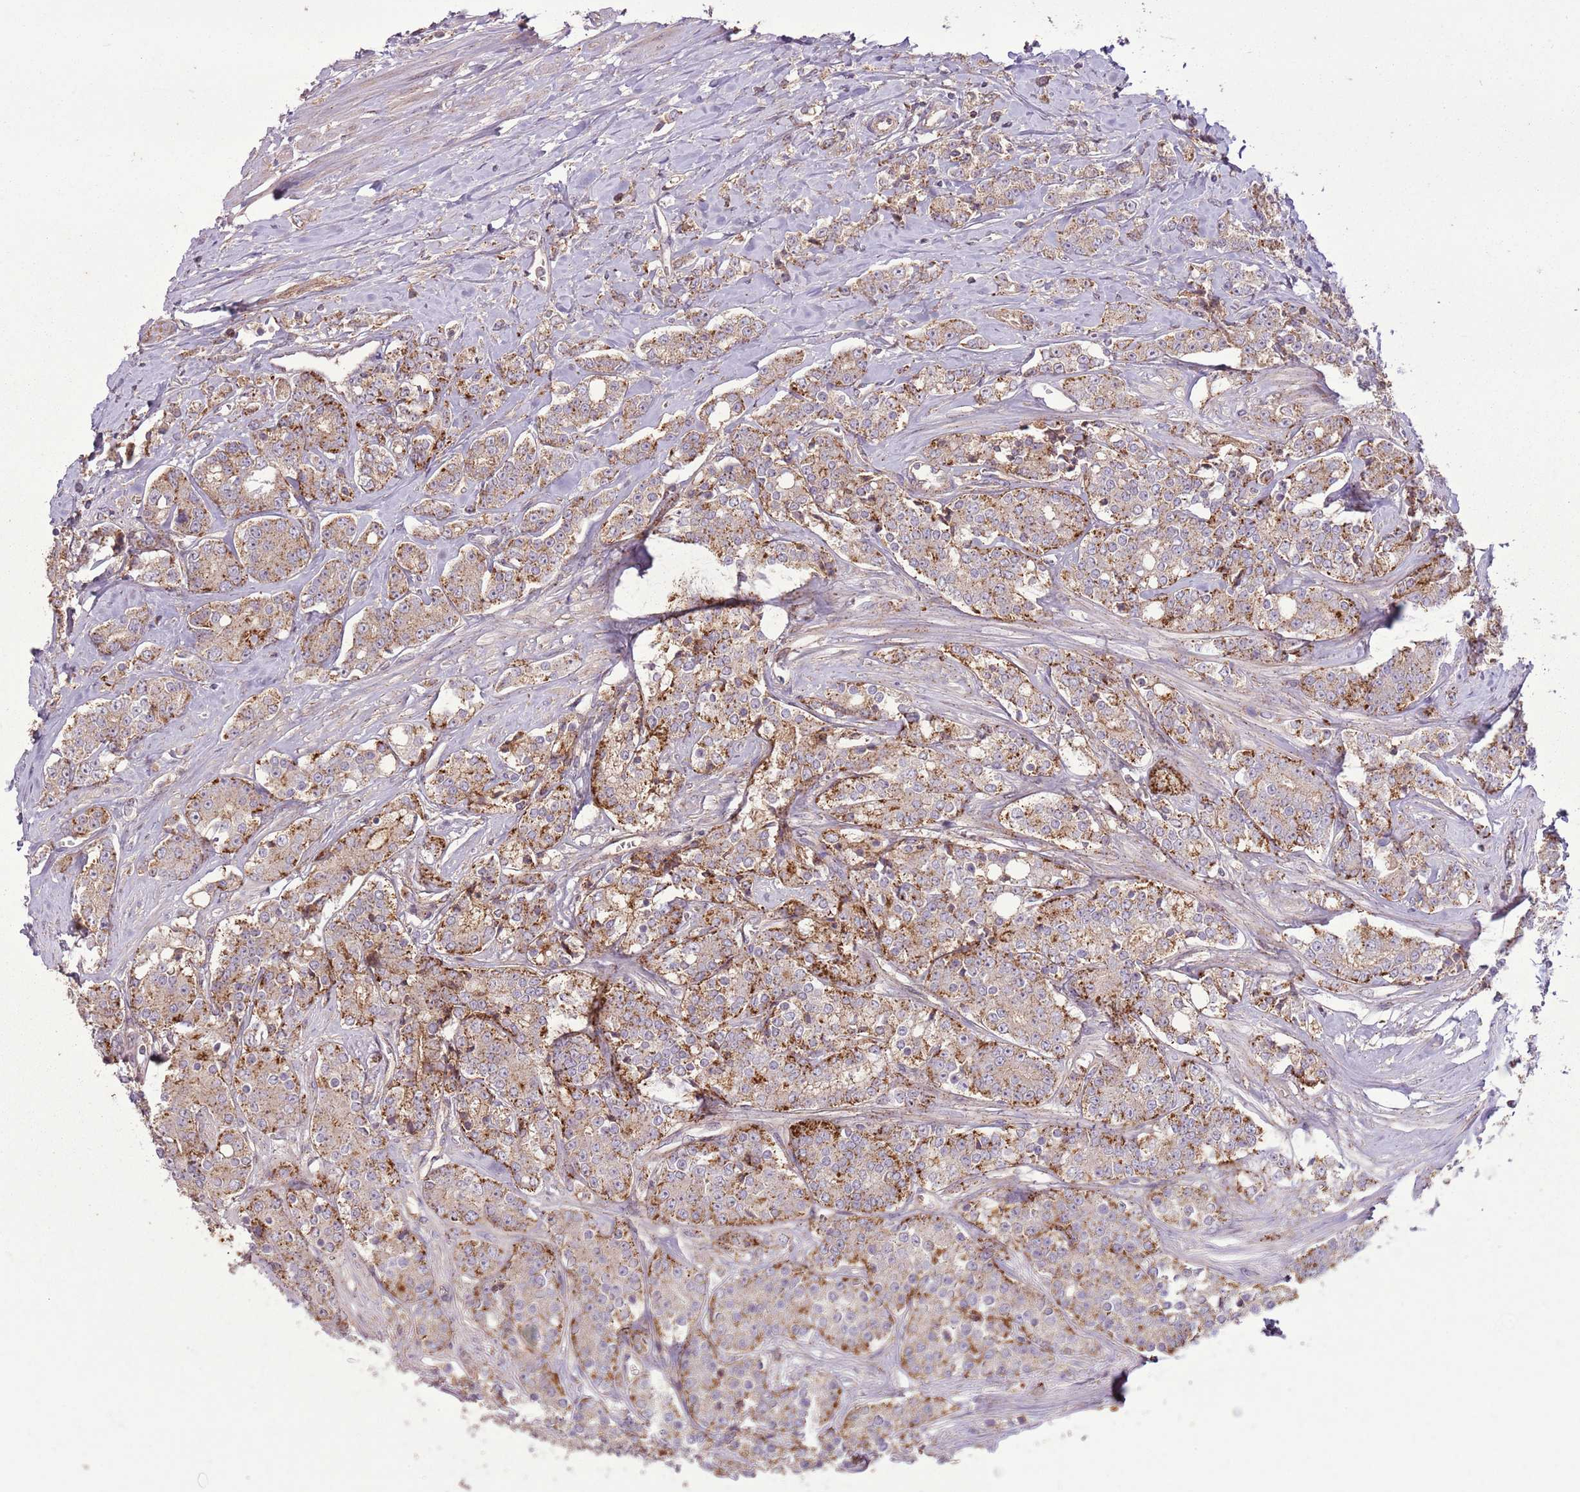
{"staining": {"intensity": "moderate", "quantity": ">75%", "location": "cytoplasmic/membranous"}, "tissue": "prostate cancer", "cell_type": "Tumor cells", "image_type": "cancer", "snomed": [{"axis": "morphology", "description": "Adenocarcinoma, High grade"}, {"axis": "topography", "description": "Prostate"}], "caption": "The histopathology image reveals staining of prostate adenocarcinoma (high-grade), revealing moderate cytoplasmic/membranous protein expression (brown color) within tumor cells.", "gene": "ANKRD24", "patient": {"sex": "male", "age": 62}}